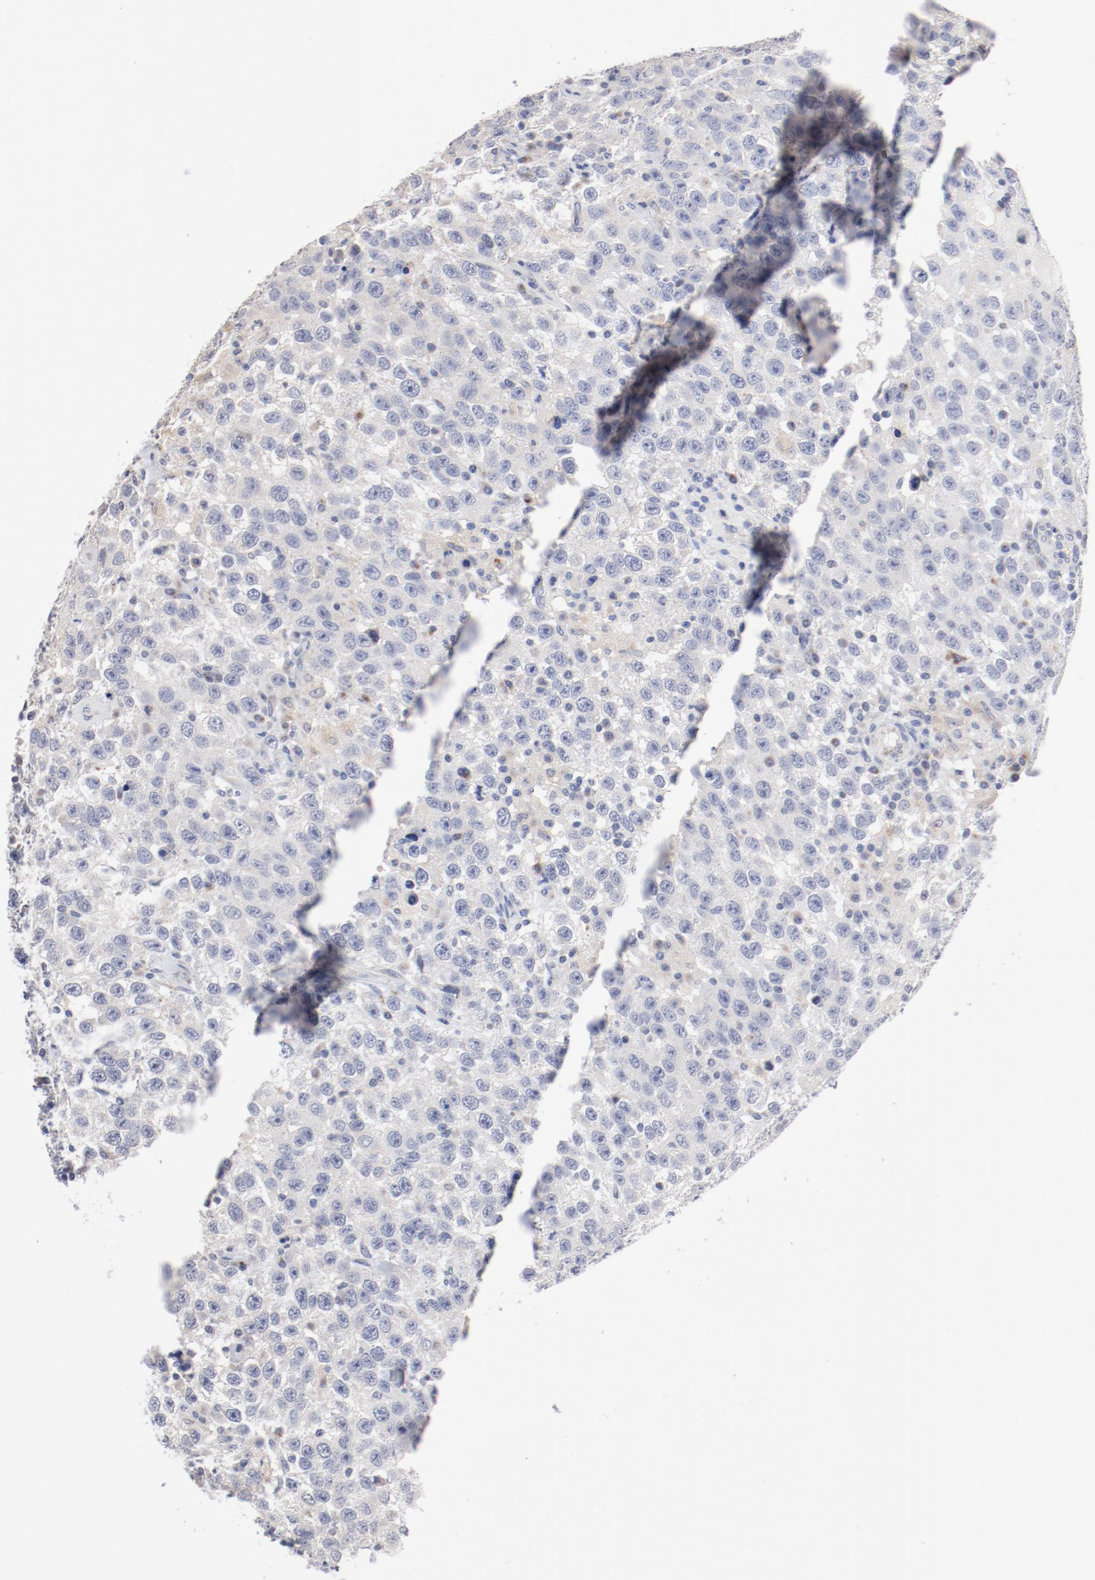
{"staining": {"intensity": "negative", "quantity": "none", "location": "none"}, "tissue": "testis cancer", "cell_type": "Tumor cells", "image_type": "cancer", "snomed": [{"axis": "morphology", "description": "Seminoma, NOS"}, {"axis": "topography", "description": "Testis"}], "caption": "An immunohistochemistry micrograph of seminoma (testis) is shown. There is no staining in tumor cells of seminoma (testis).", "gene": "AK7", "patient": {"sex": "male", "age": 41}}